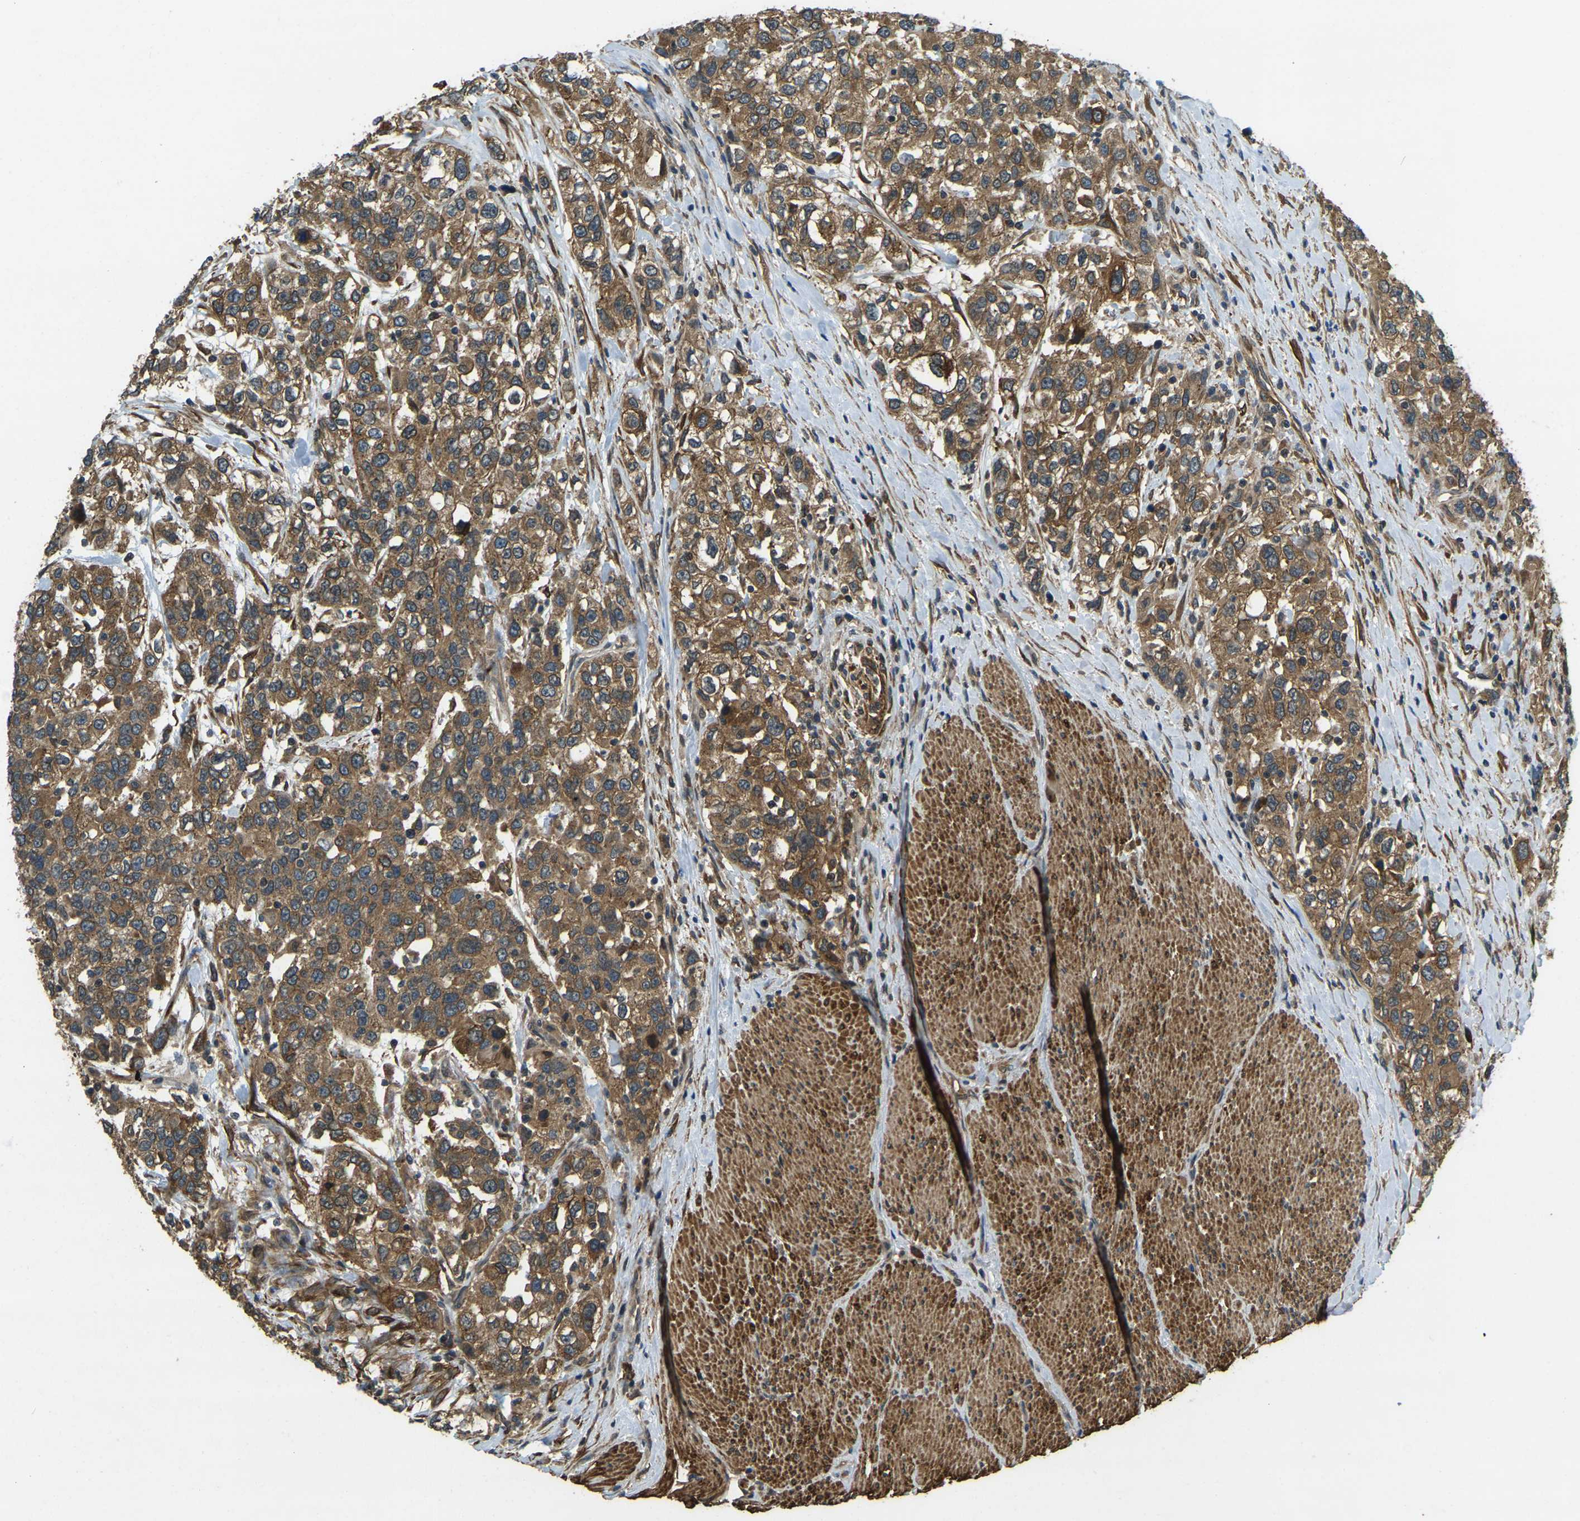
{"staining": {"intensity": "strong", "quantity": ">75%", "location": "cytoplasmic/membranous"}, "tissue": "urothelial cancer", "cell_type": "Tumor cells", "image_type": "cancer", "snomed": [{"axis": "morphology", "description": "Urothelial carcinoma, High grade"}, {"axis": "topography", "description": "Urinary bladder"}], "caption": "Tumor cells reveal high levels of strong cytoplasmic/membranous expression in about >75% of cells in human urothelial cancer.", "gene": "ERGIC1", "patient": {"sex": "female", "age": 80}}